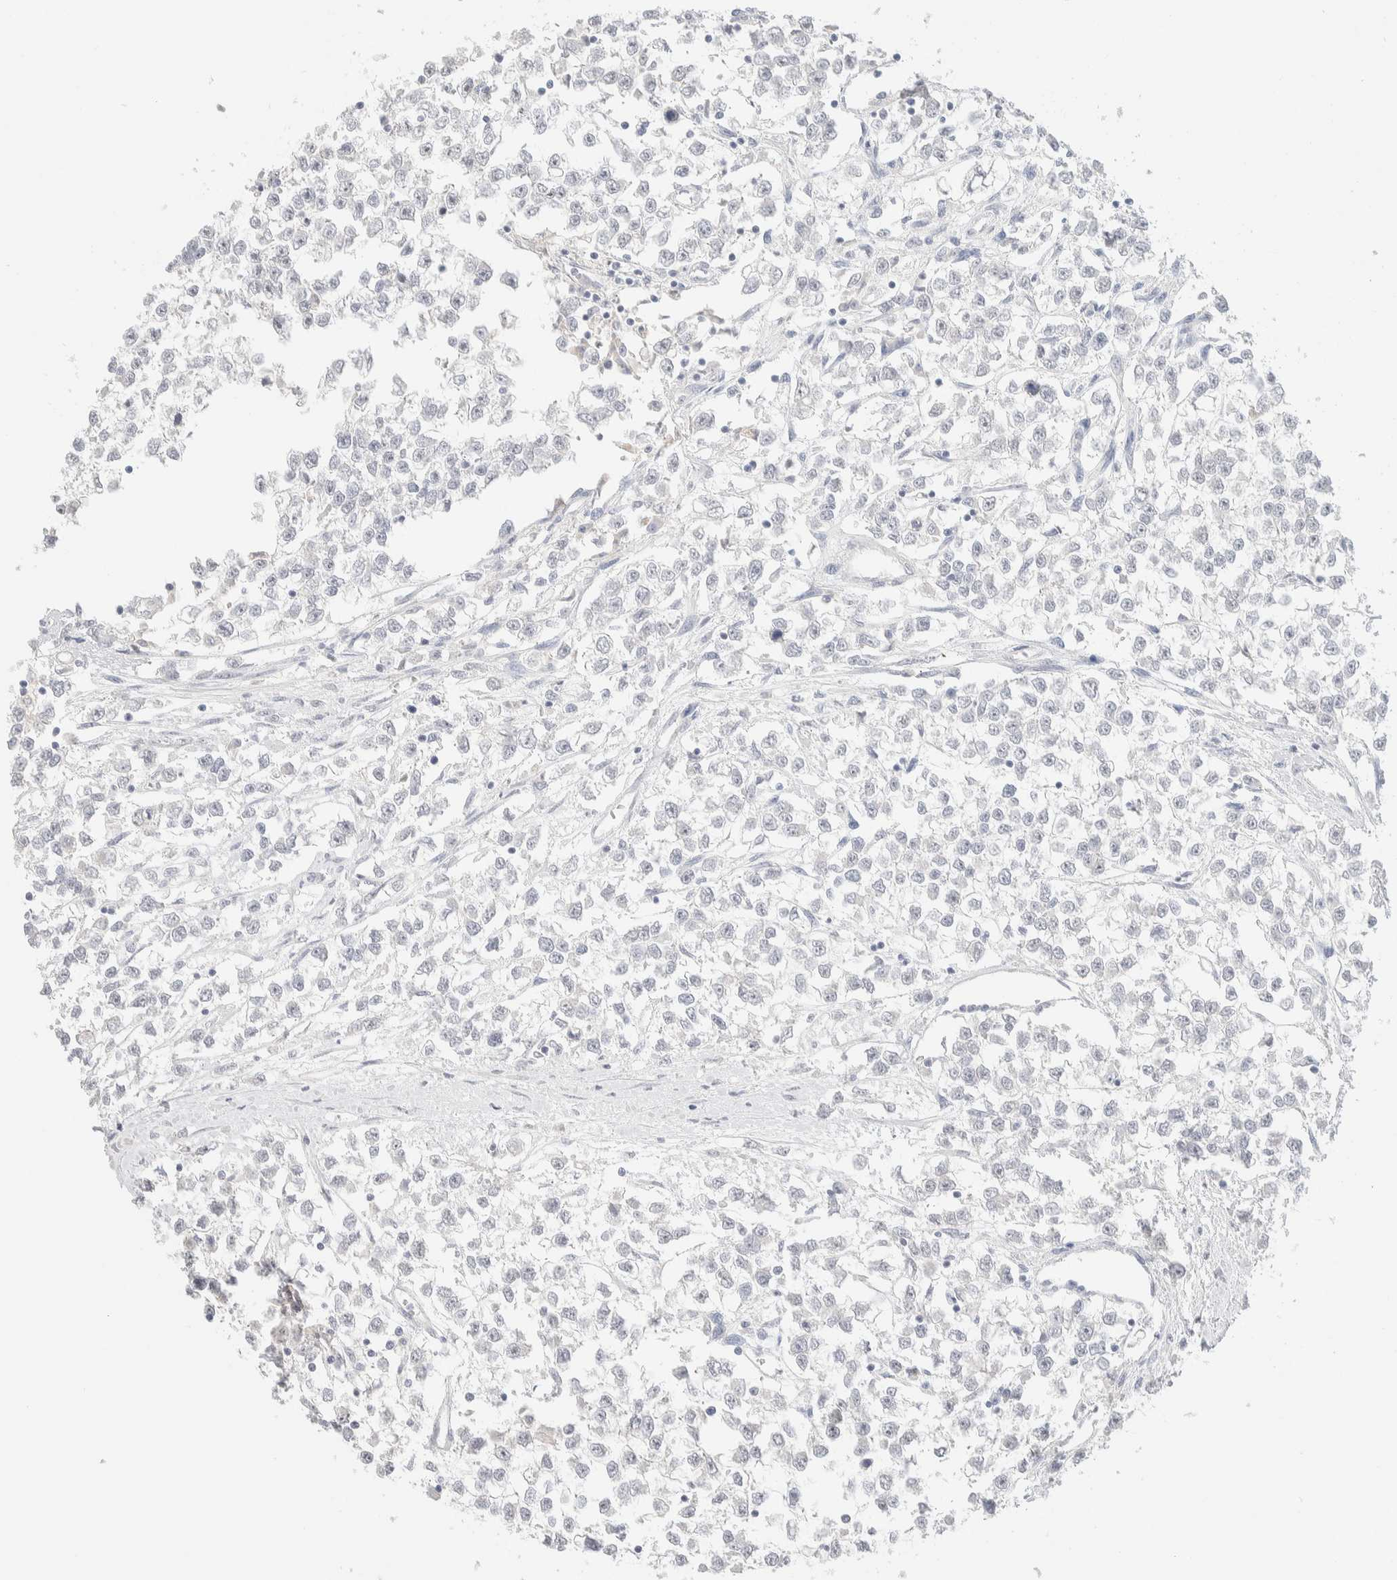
{"staining": {"intensity": "negative", "quantity": "none", "location": "none"}, "tissue": "testis cancer", "cell_type": "Tumor cells", "image_type": "cancer", "snomed": [{"axis": "morphology", "description": "Seminoma, NOS"}, {"axis": "morphology", "description": "Carcinoma, Embryonal, NOS"}, {"axis": "topography", "description": "Testis"}], "caption": "There is no significant expression in tumor cells of testis embryonal carcinoma.", "gene": "RIDA", "patient": {"sex": "male", "age": 51}}